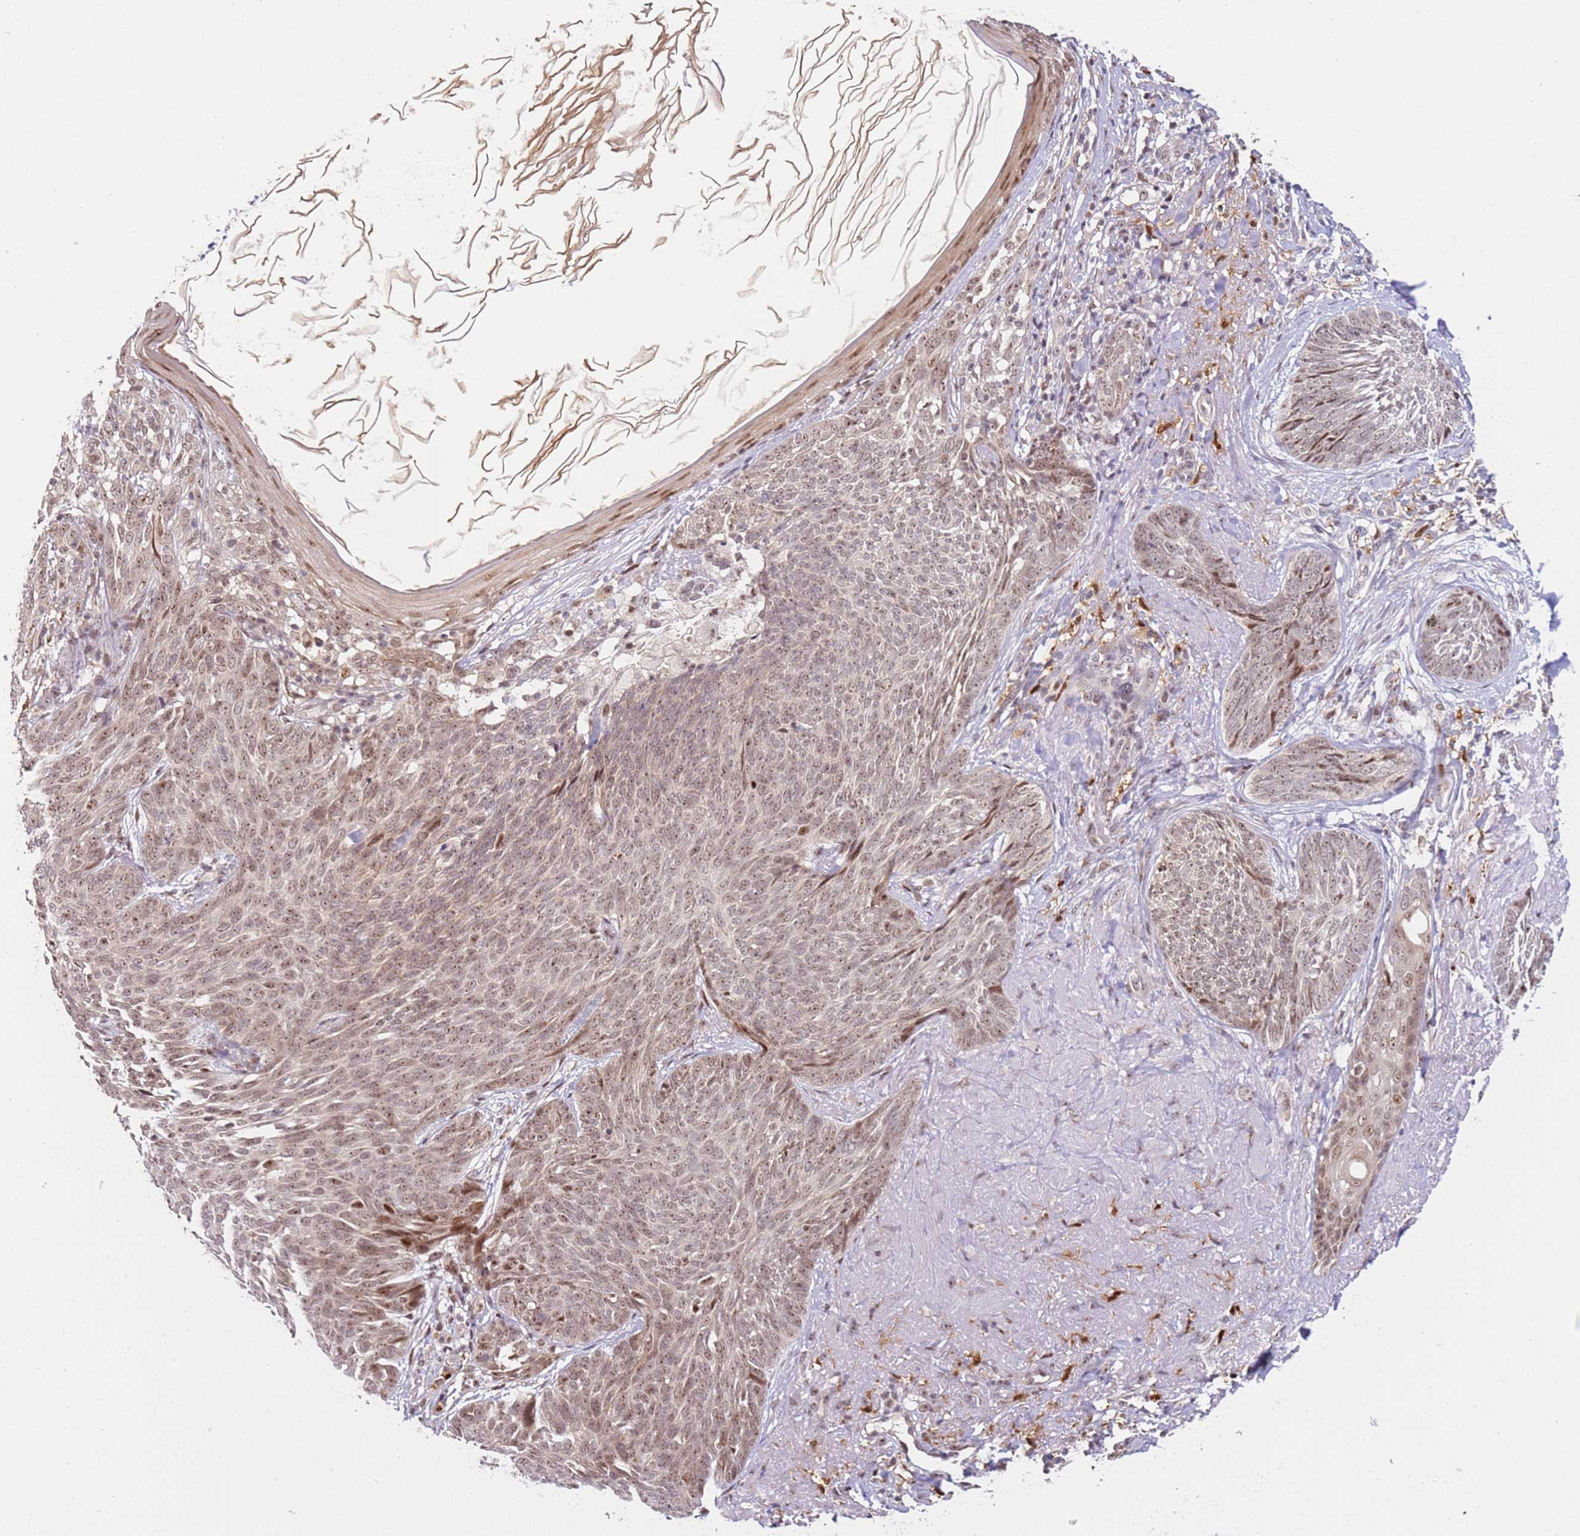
{"staining": {"intensity": "weak", "quantity": ">75%", "location": "nuclear"}, "tissue": "skin cancer", "cell_type": "Tumor cells", "image_type": "cancer", "snomed": [{"axis": "morphology", "description": "Basal cell carcinoma"}, {"axis": "topography", "description": "Skin"}], "caption": "Immunohistochemical staining of basal cell carcinoma (skin) demonstrates low levels of weak nuclear positivity in approximately >75% of tumor cells.", "gene": "LGALSL", "patient": {"sex": "female", "age": 86}}